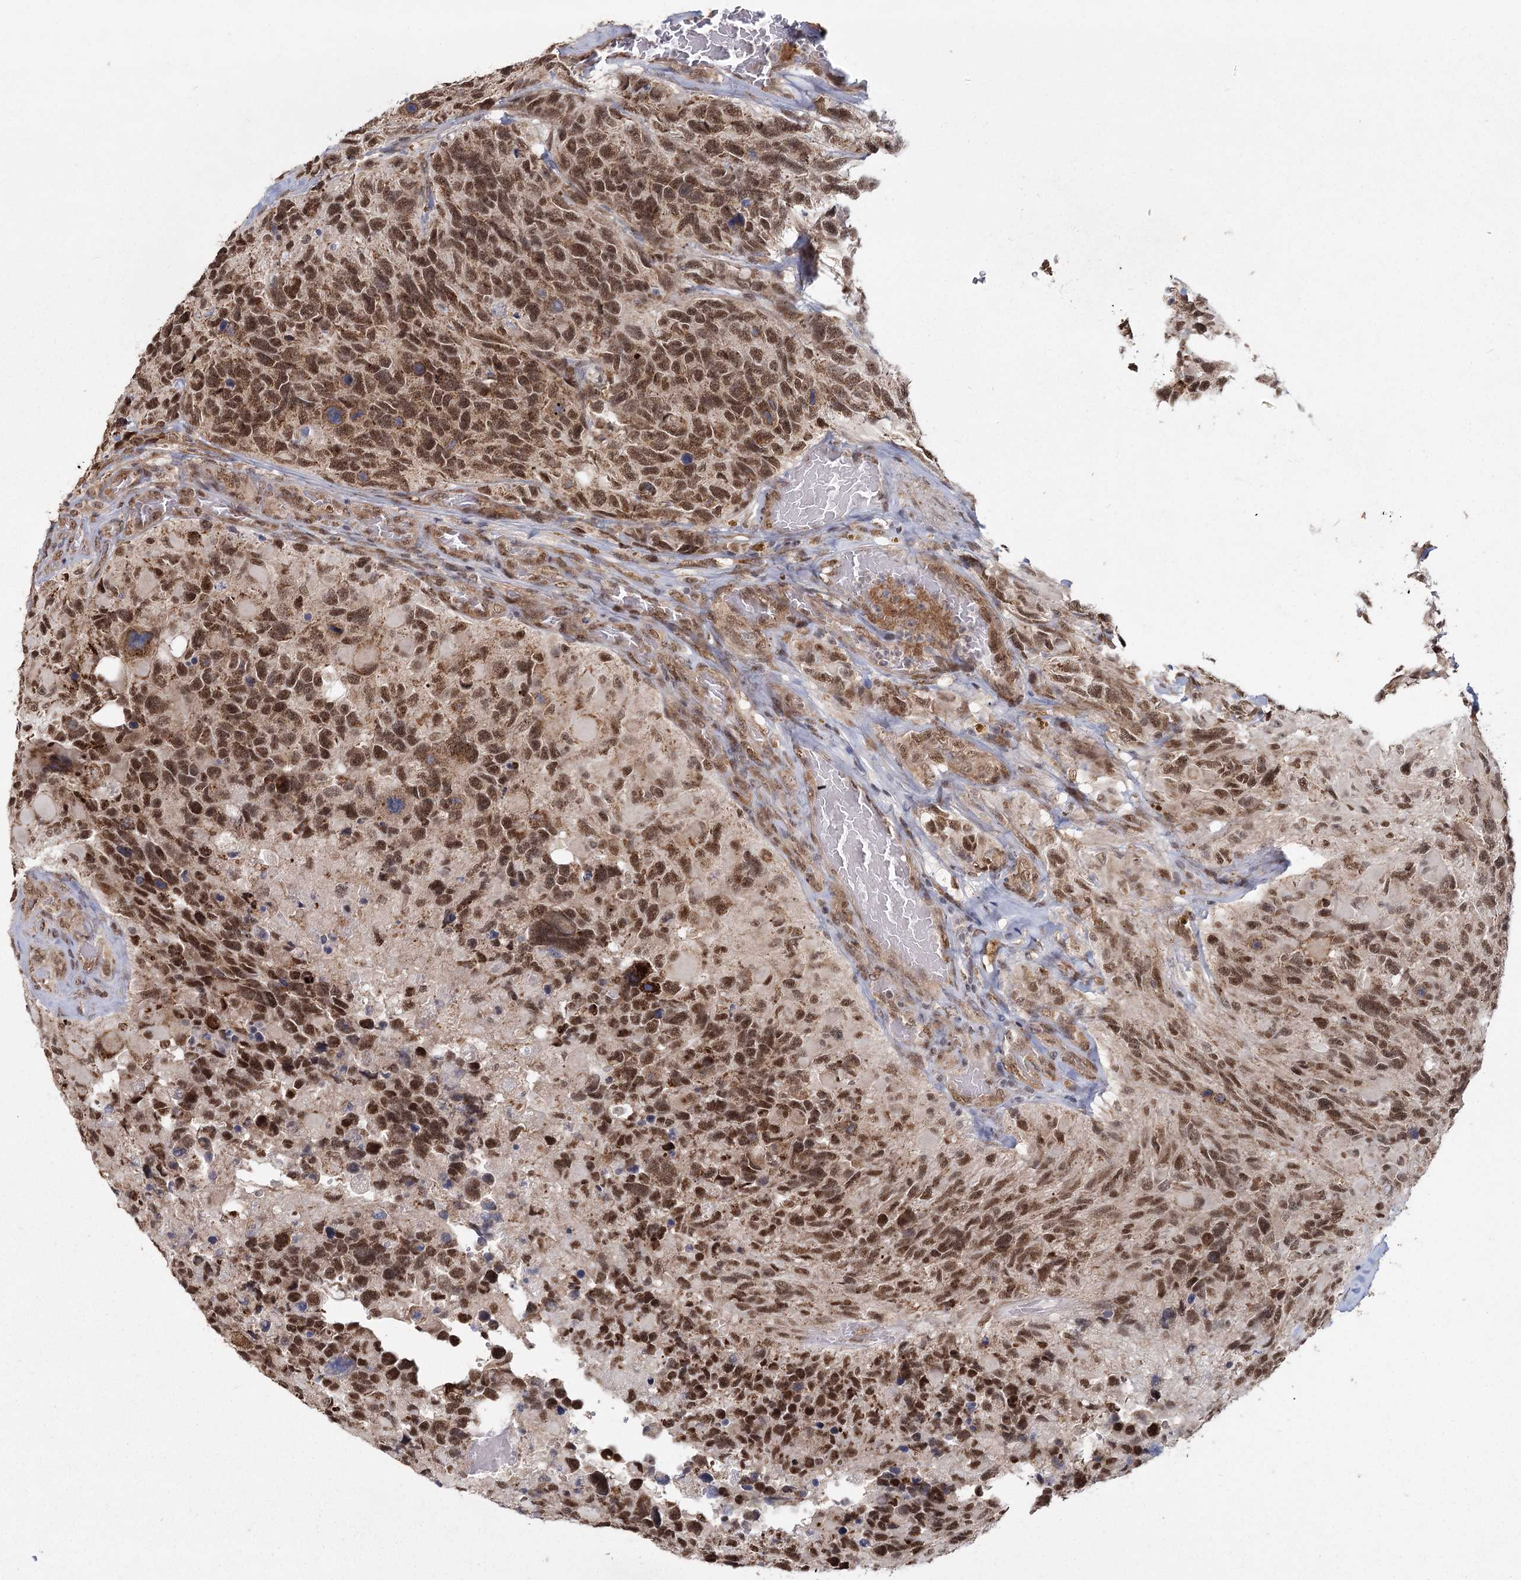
{"staining": {"intensity": "moderate", "quantity": ">75%", "location": "cytoplasmic/membranous,nuclear"}, "tissue": "glioma", "cell_type": "Tumor cells", "image_type": "cancer", "snomed": [{"axis": "morphology", "description": "Glioma, malignant, High grade"}, {"axis": "topography", "description": "Brain"}], "caption": "Immunohistochemical staining of glioma reveals moderate cytoplasmic/membranous and nuclear protein staining in approximately >75% of tumor cells.", "gene": "ZCCHC24", "patient": {"sex": "male", "age": 69}}